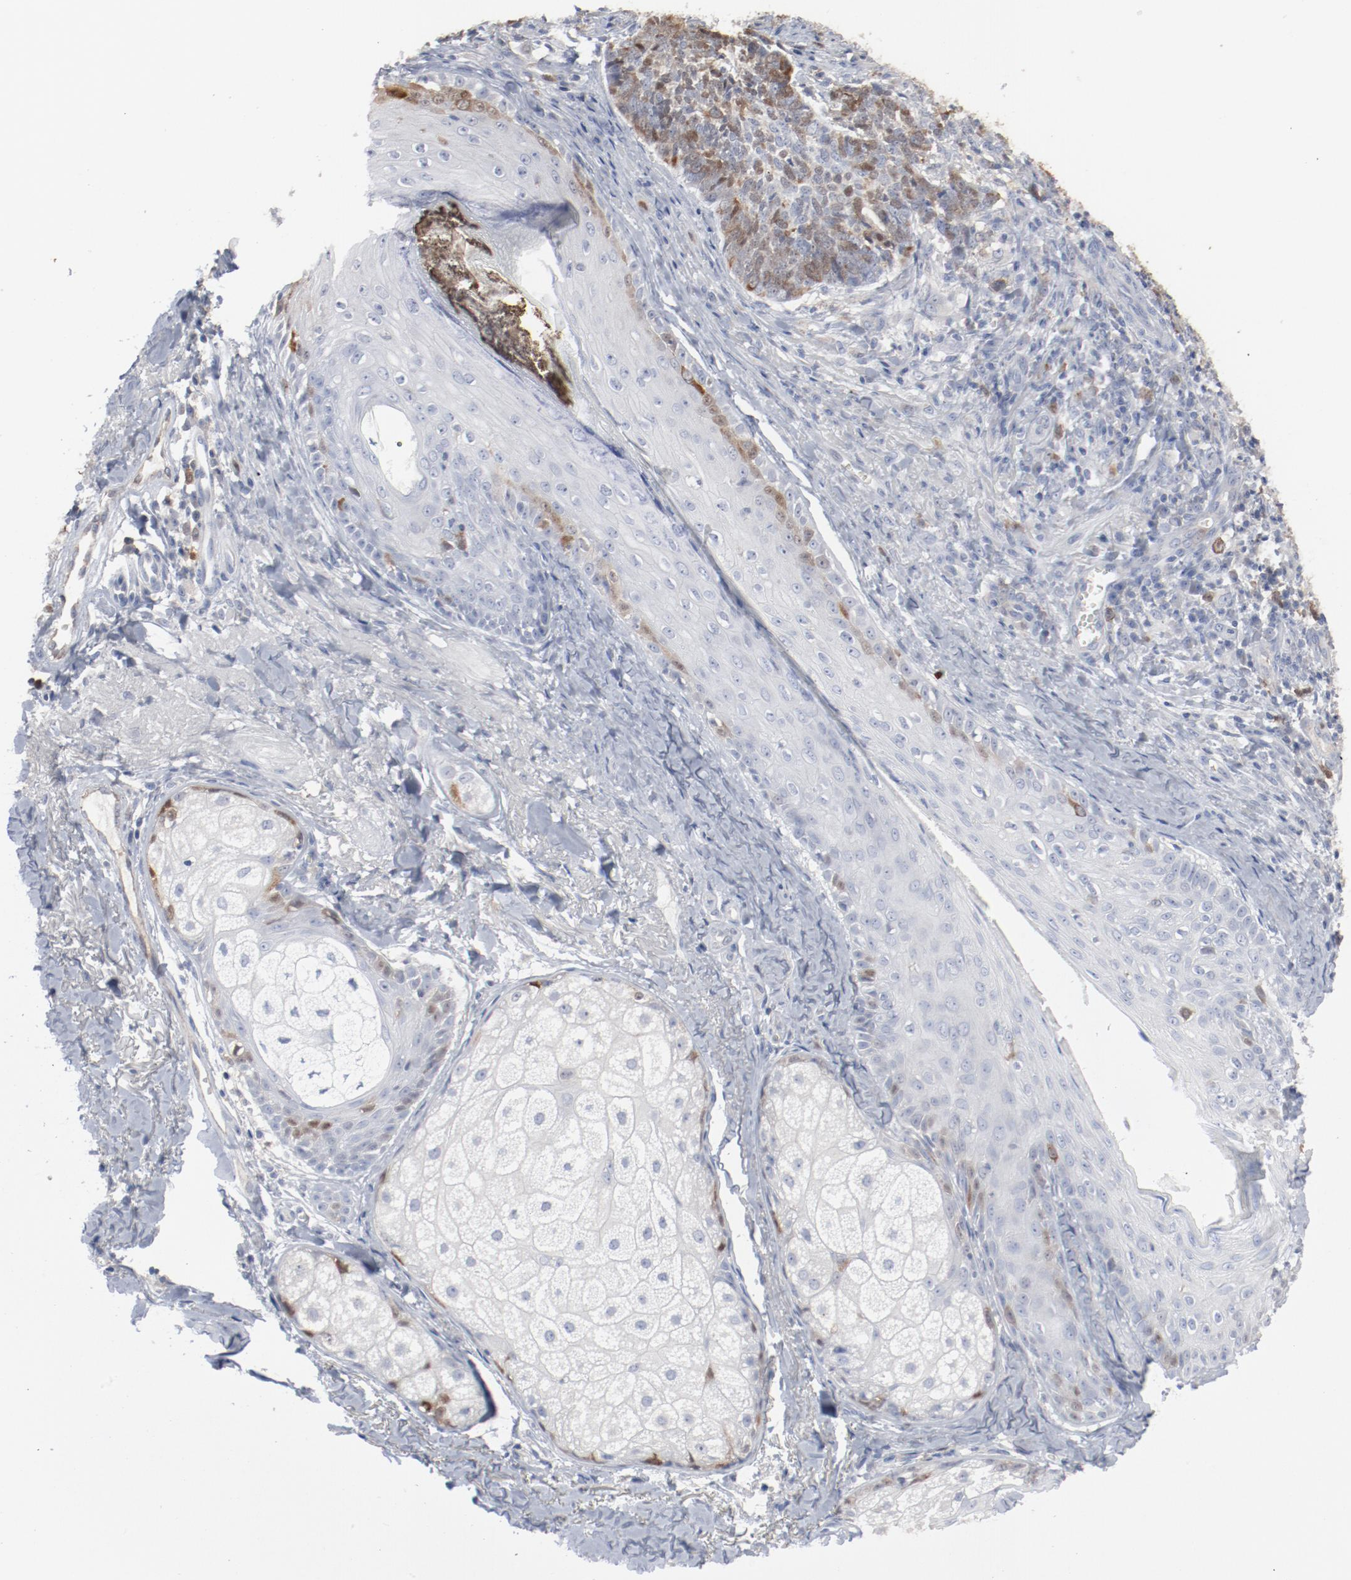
{"staining": {"intensity": "moderate", "quantity": "25%-75%", "location": "nuclear"}, "tissue": "skin cancer", "cell_type": "Tumor cells", "image_type": "cancer", "snomed": [{"axis": "morphology", "description": "Basal cell carcinoma"}, {"axis": "topography", "description": "Skin"}], "caption": "Skin cancer stained with IHC demonstrates moderate nuclear positivity in approximately 25%-75% of tumor cells. The protein of interest is shown in brown color, while the nuclei are stained blue.", "gene": "CDK1", "patient": {"sex": "male", "age": 84}}